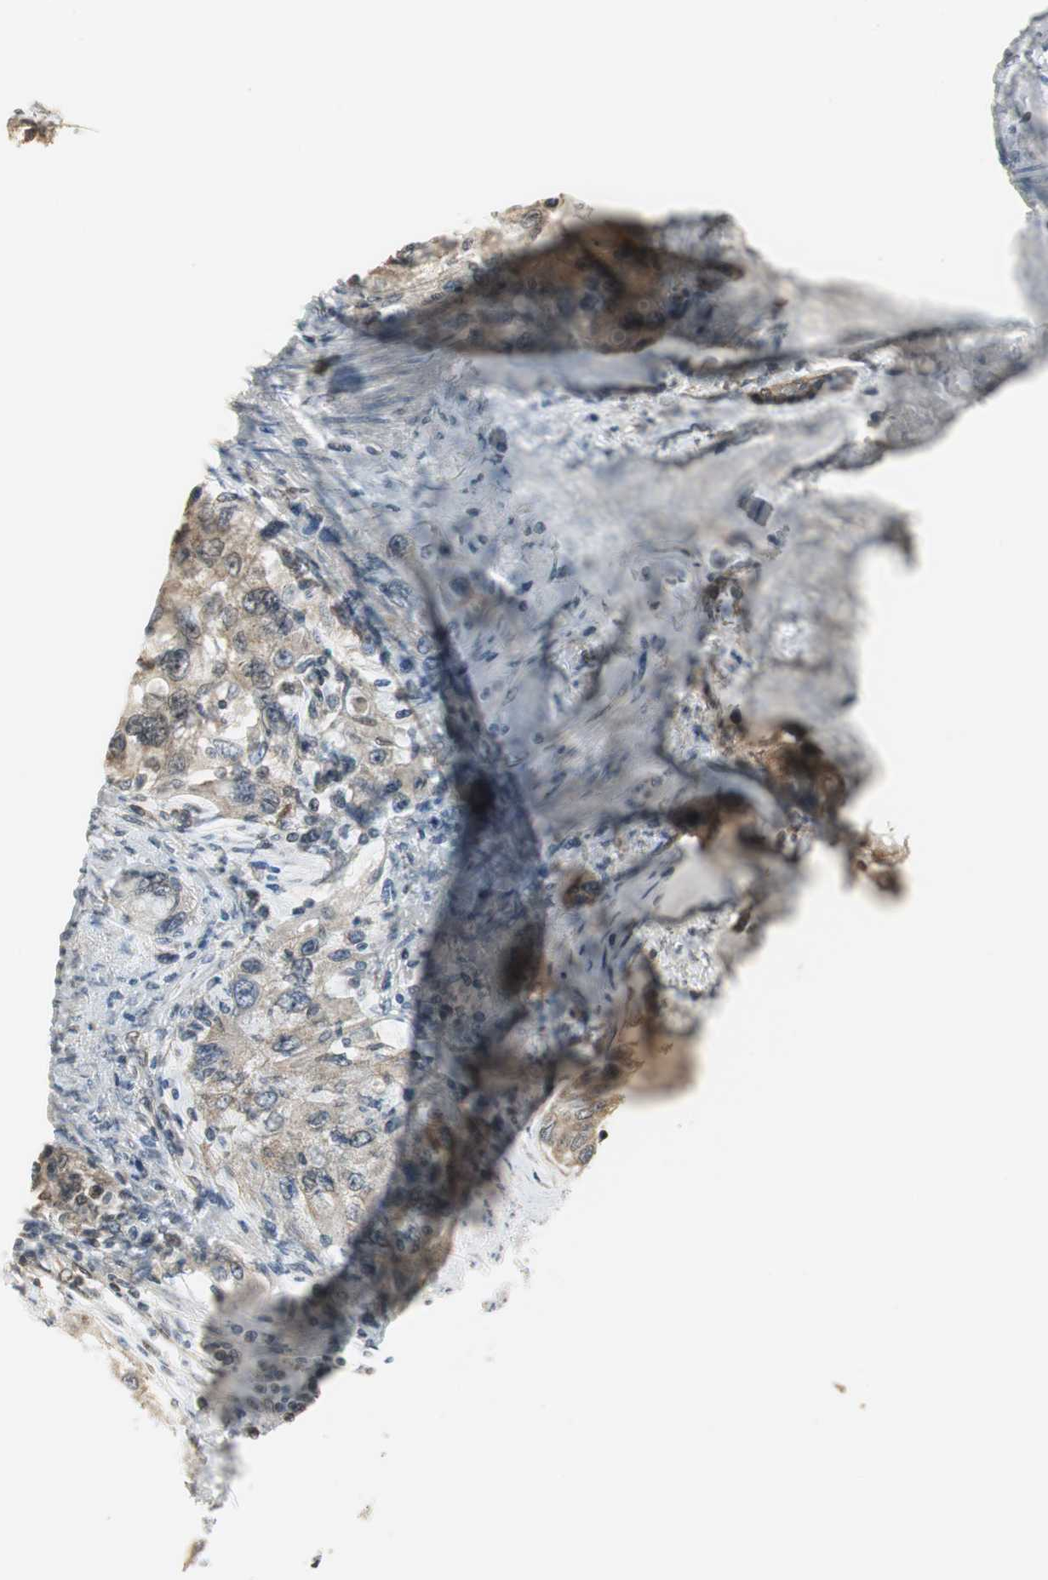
{"staining": {"intensity": "weak", "quantity": ">75%", "location": "cytoplasmic/membranous"}, "tissue": "urothelial cancer", "cell_type": "Tumor cells", "image_type": "cancer", "snomed": [{"axis": "morphology", "description": "Urothelial carcinoma, High grade"}, {"axis": "topography", "description": "Urinary bladder"}], "caption": "Immunohistochemistry (DAB (3,3'-diaminobenzidine)) staining of human urothelial carcinoma (high-grade) exhibits weak cytoplasmic/membranous protein staining in about >75% of tumor cells. (IHC, brightfield microscopy, high magnification).", "gene": "CCT5", "patient": {"sex": "female", "age": 56}}